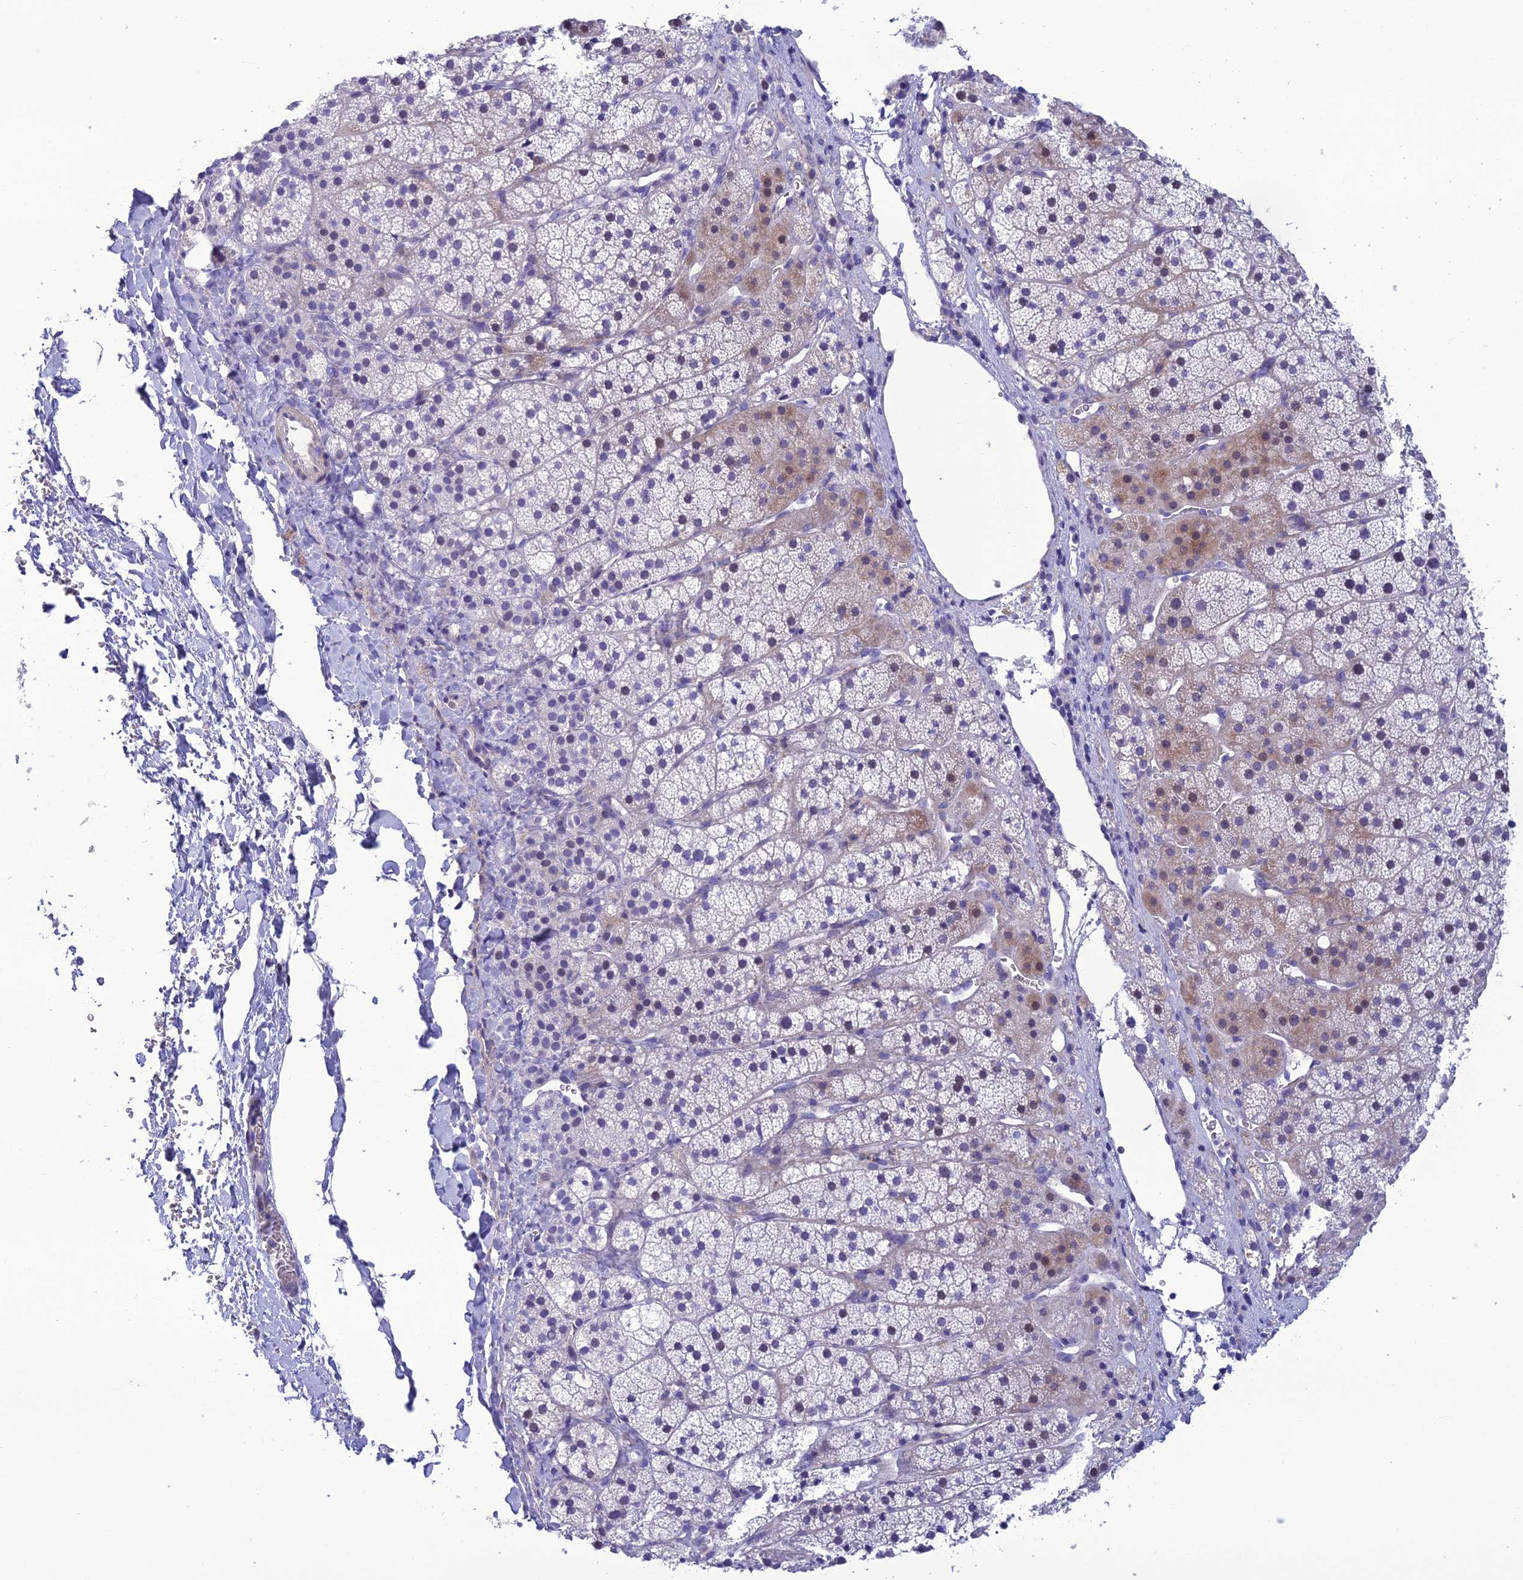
{"staining": {"intensity": "weak", "quantity": "<25%", "location": "cytoplasmic/membranous,nuclear"}, "tissue": "adrenal gland", "cell_type": "Glandular cells", "image_type": "normal", "snomed": [{"axis": "morphology", "description": "Normal tissue, NOS"}, {"axis": "topography", "description": "Adrenal gland"}], "caption": "Immunohistochemistry (IHC) of normal human adrenal gland exhibits no expression in glandular cells. (DAB IHC visualized using brightfield microscopy, high magnification).", "gene": "OR56B1", "patient": {"sex": "female", "age": 44}}